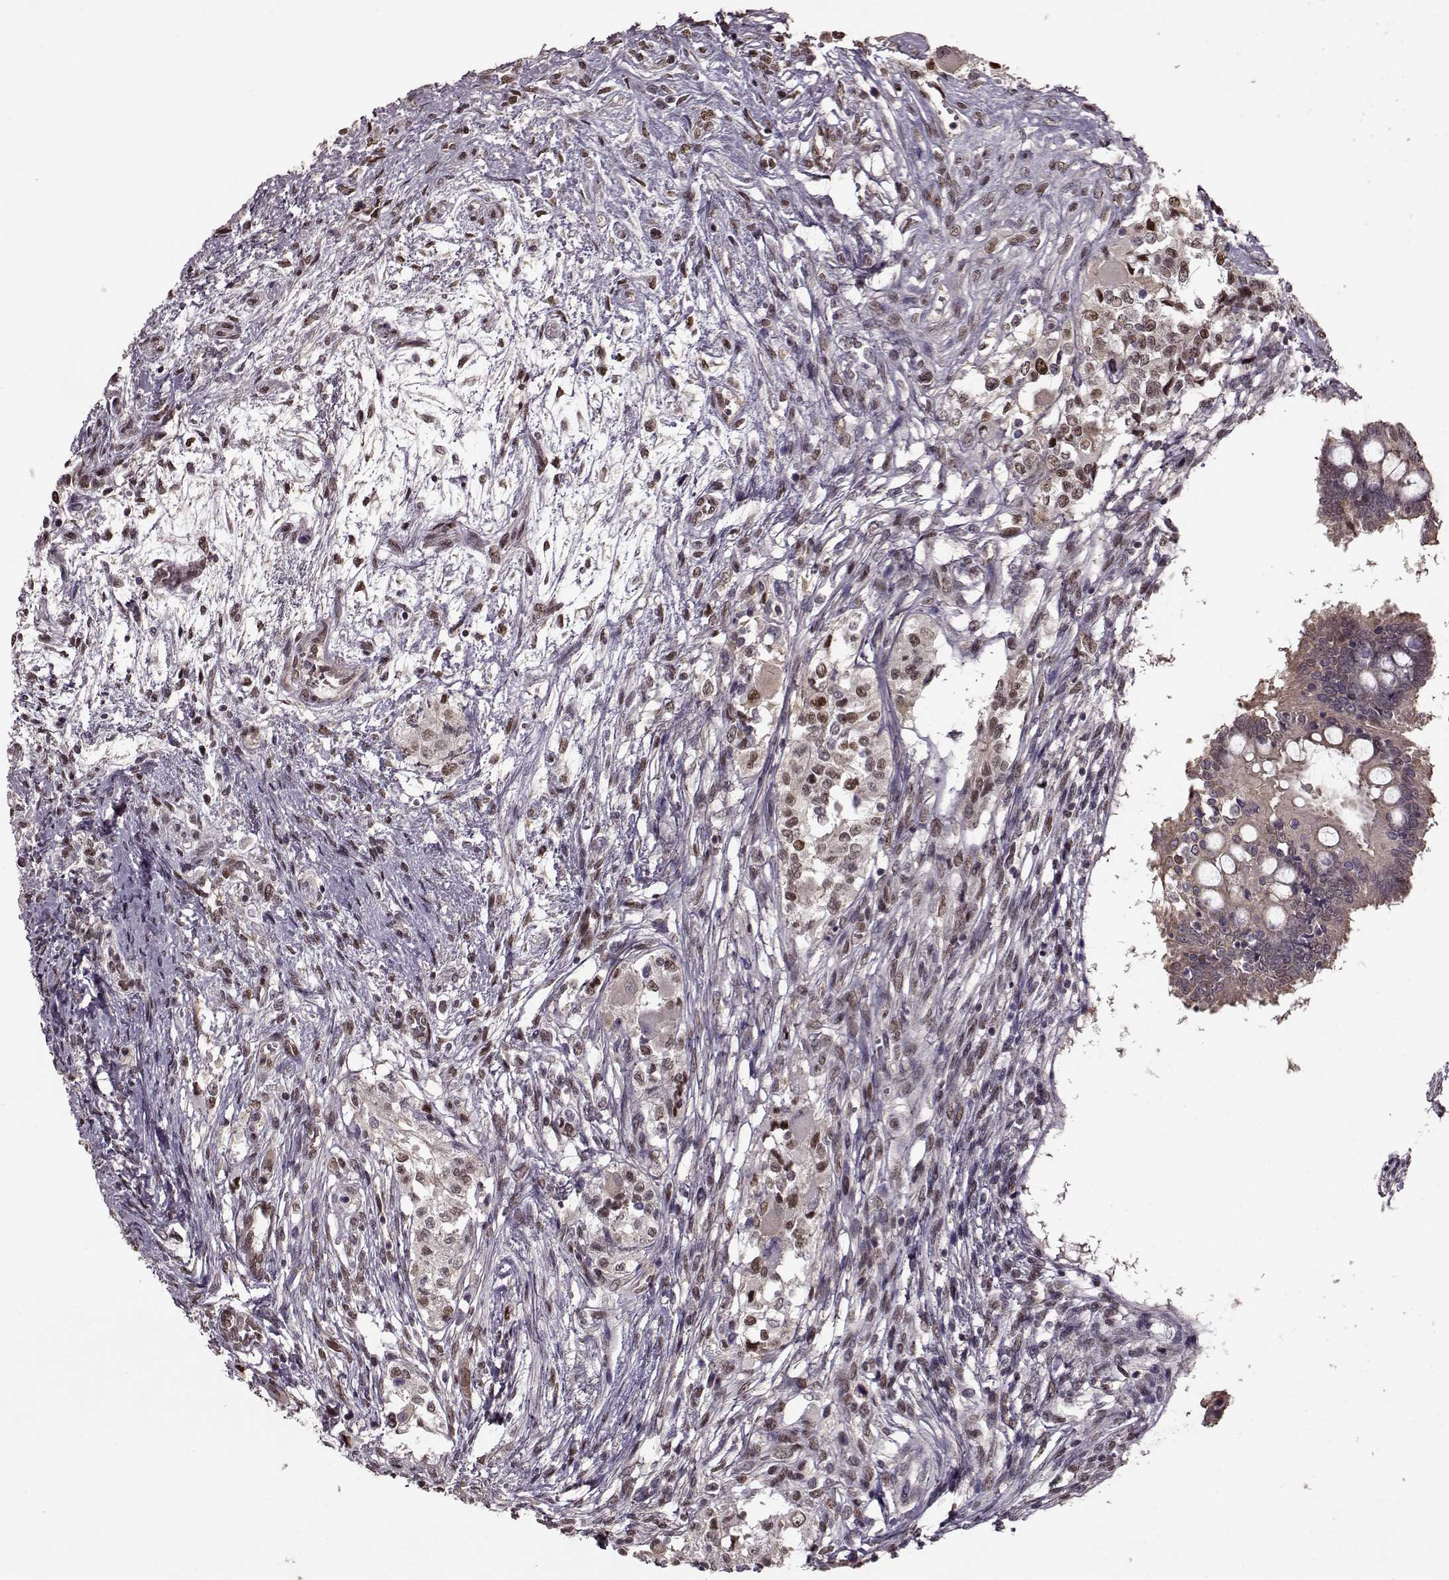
{"staining": {"intensity": "weak", "quantity": ">75%", "location": "cytoplasmic/membranous"}, "tissue": "testis cancer", "cell_type": "Tumor cells", "image_type": "cancer", "snomed": [{"axis": "morphology", "description": "Carcinoma, Embryonal, NOS"}, {"axis": "topography", "description": "Testis"}], "caption": "This histopathology image displays testis embryonal carcinoma stained with immunohistochemistry (IHC) to label a protein in brown. The cytoplasmic/membranous of tumor cells show weak positivity for the protein. Nuclei are counter-stained blue.", "gene": "FTO", "patient": {"sex": "male", "age": 37}}